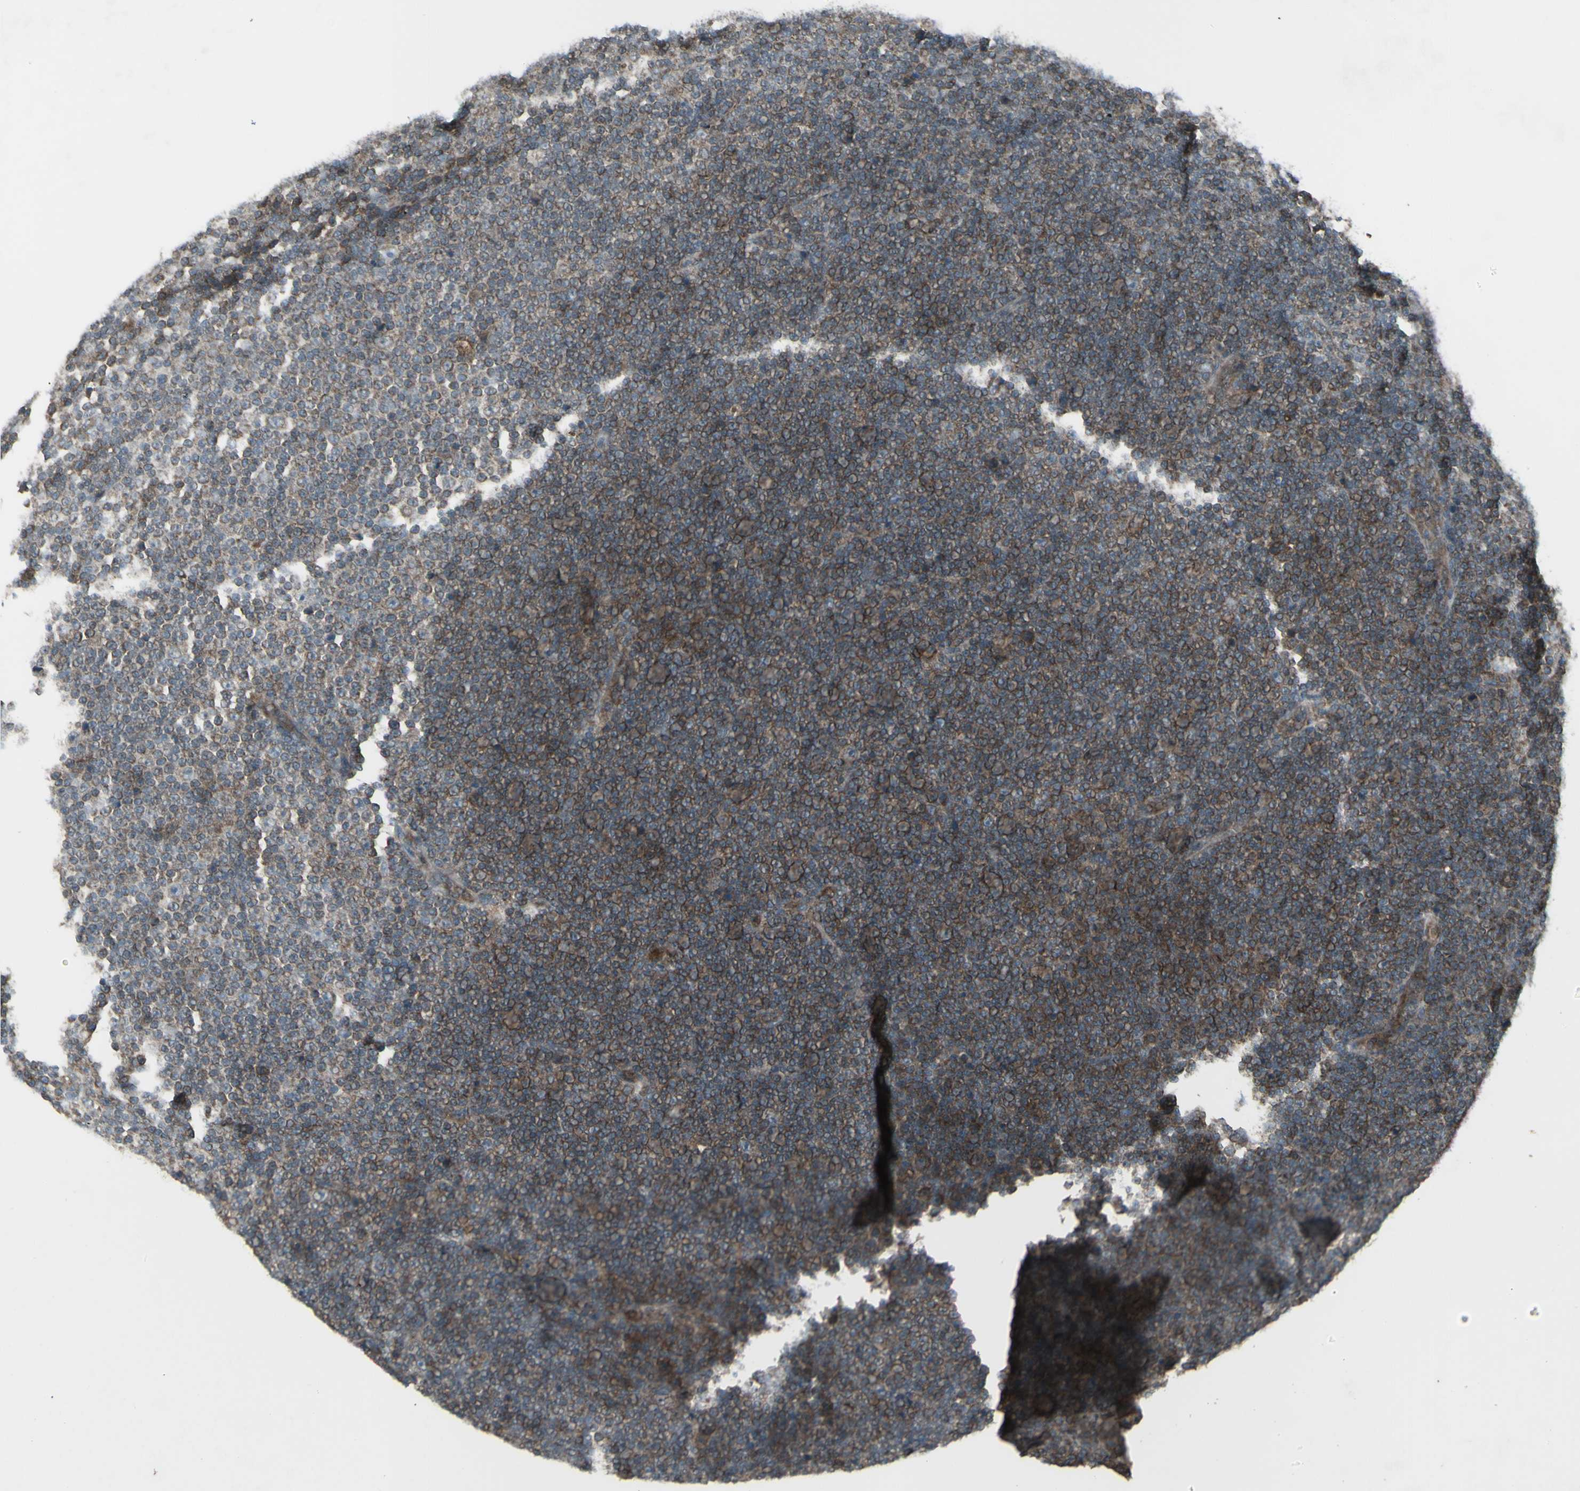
{"staining": {"intensity": "moderate", "quantity": ">75%", "location": "cytoplasmic/membranous"}, "tissue": "lymphoma", "cell_type": "Tumor cells", "image_type": "cancer", "snomed": [{"axis": "morphology", "description": "Malignant lymphoma, non-Hodgkin's type, Low grade"}, {"axis": "topography", "description": "Lymph node"}], "caption": "Immunohistochemistry (IHC) of human low-grade malignant lymphoma, non-Hodgkin's type demonstrates medium levels of moderate cytoplasmic/membranous positivity in about >75% of tumor cells. The protein is stained brown, and the nuclei are stained in blue (DAB (3,3'-diaminobenzidine) IHC with brightfield microscopy, high magnification).", "gene": "SHC1", "patient": {"sex": "female", "age": 67}}